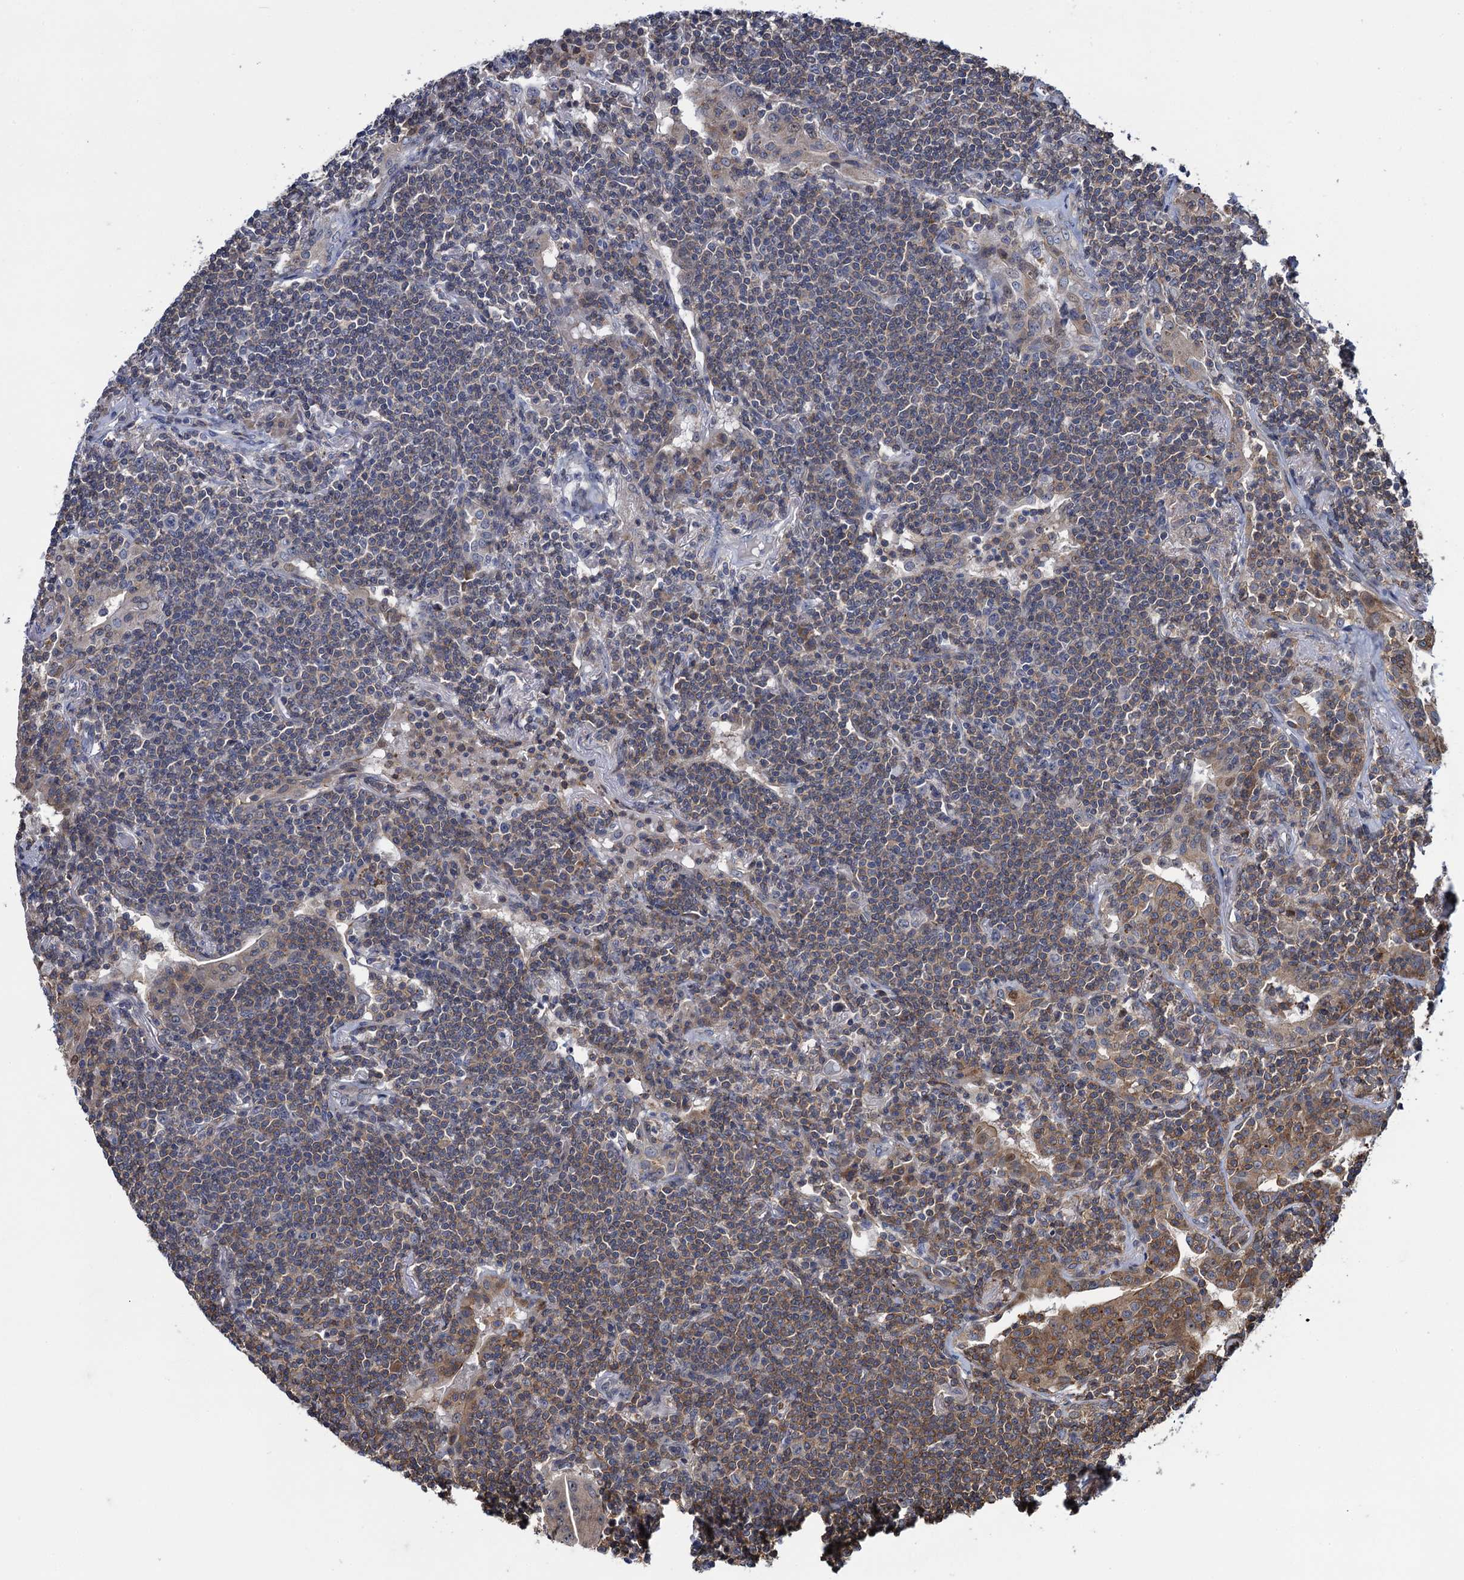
{"staining": {"intensity": "weak", "quantity": "<25%", "location": "cytoplasmic/membranous"}, "tissue": "lymphoma", "cell_type": "Tumor cells", "image_type": "cancer", "snomed": [{"axis": "morphology", "description": "Malignant lymphoma, non-Hodgkin's type, Low grade"}, {"axis": "topography", "description": "Lung"}], "caption": "This is an immunohistochemistry image of low-grade malignant lymphoma, non-Hodgkin's type. There is no expression in tumor cells.", "gene": "CCDC102A", "patient": {"sex": "female", "age": 71}}